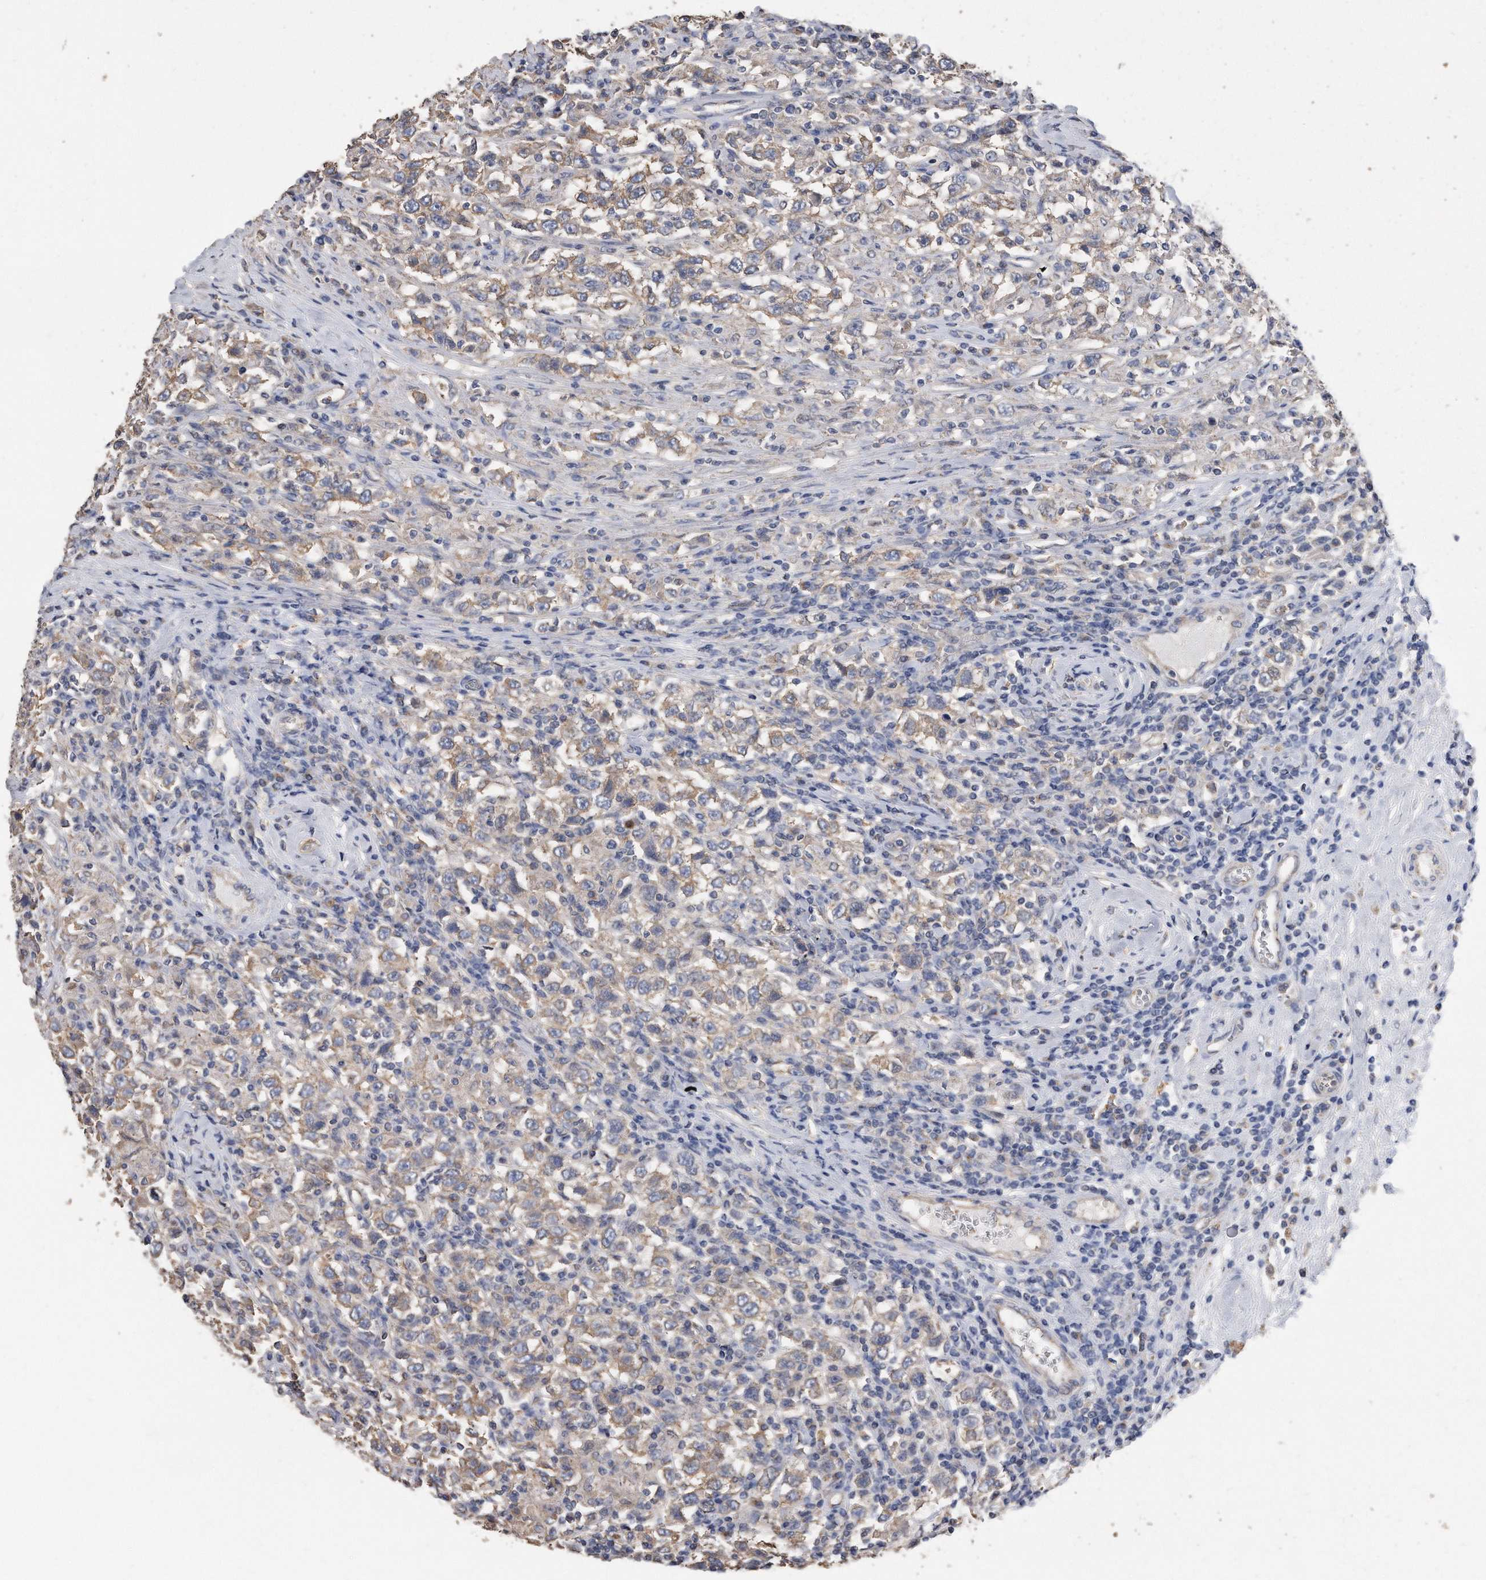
{"staining": {"intensity": "weak", "quantity": ">75%", "location": "cytoplasmic/membranous"}, "tissue": "testis cancer", "cell_type": "Tumor cells", "image_type": "cancer", "snomed": [{"axis": "morphology", "description": "Seminoma, NOS"}, {"axis": "topography", "description": "Testis"}], "caption": "Immunohistochemistry (DAB) staining of human seminoma (testis) reveals weak cytoplasmic/membranous protein staining in approximately >75% of tumor cells. The protein of interest is shown in brown color, while the nuclei are stained blue.", "gene": "CDCP1", "patient": {"sex": "male", "age": 41}}